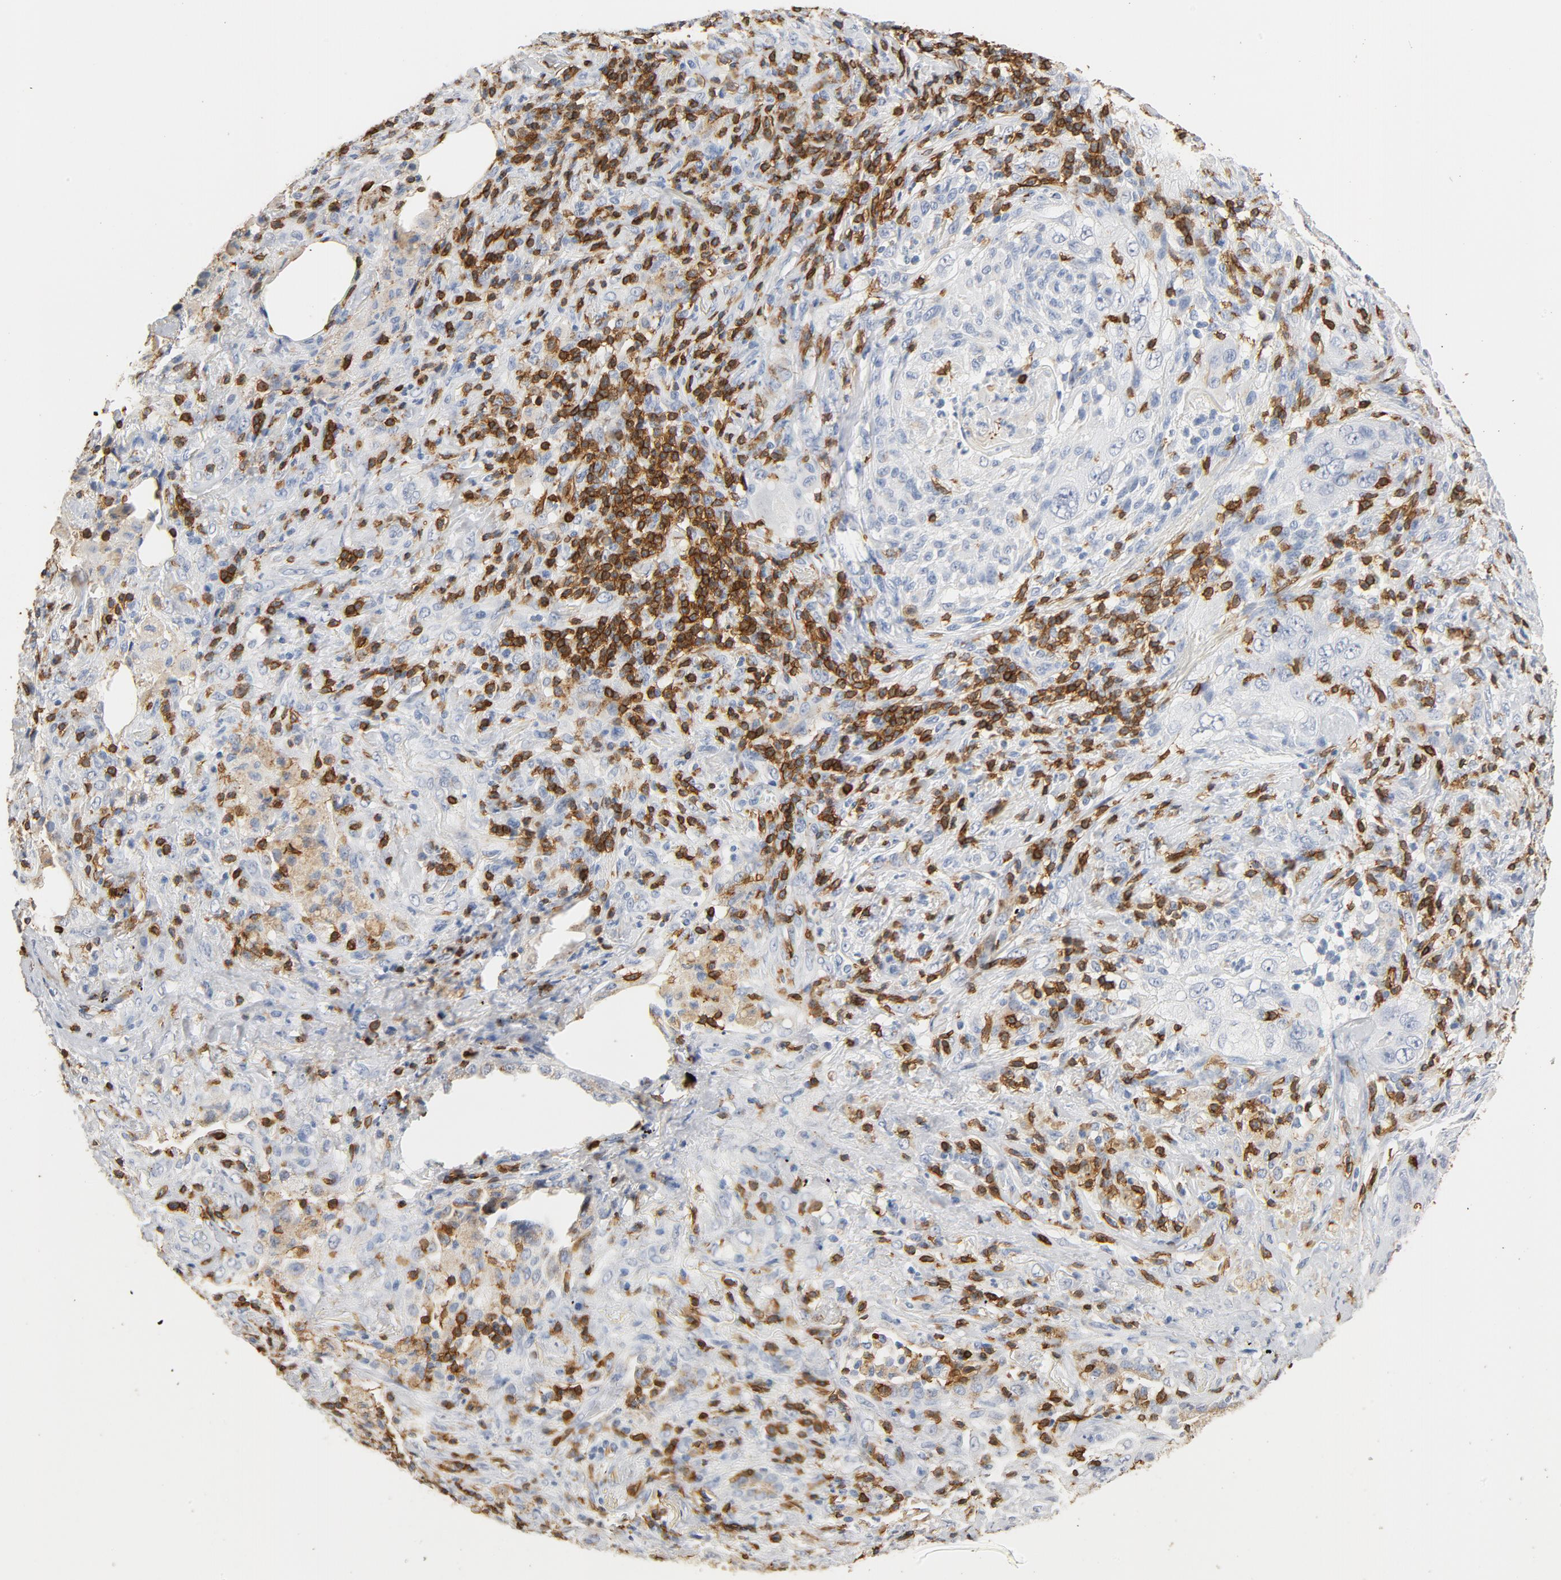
{"staining": {"intensity": "negative", "quantity": "none", "location": "none"}, "tissue": "lung cancer", "cell_type": "Tumor cells", "image_type": "cancer", "snomed": [{"axis": "morphology", "description": "Squamous cell carcinoma, NOS"}, {"axis": "topography", "description": "Lung"}], "caption": "Immunohistochemistry (IHC) micrograph of lung cancer (squamous cell carcinoma) stained for a protein (brown), which displays no positivity in tumor cells. (DAB (3,3'-diaminobenzidine) IHC with hematoxylin counter stain).", "gene": "CD247", "patient": {"sex": "female", "age": 67}}